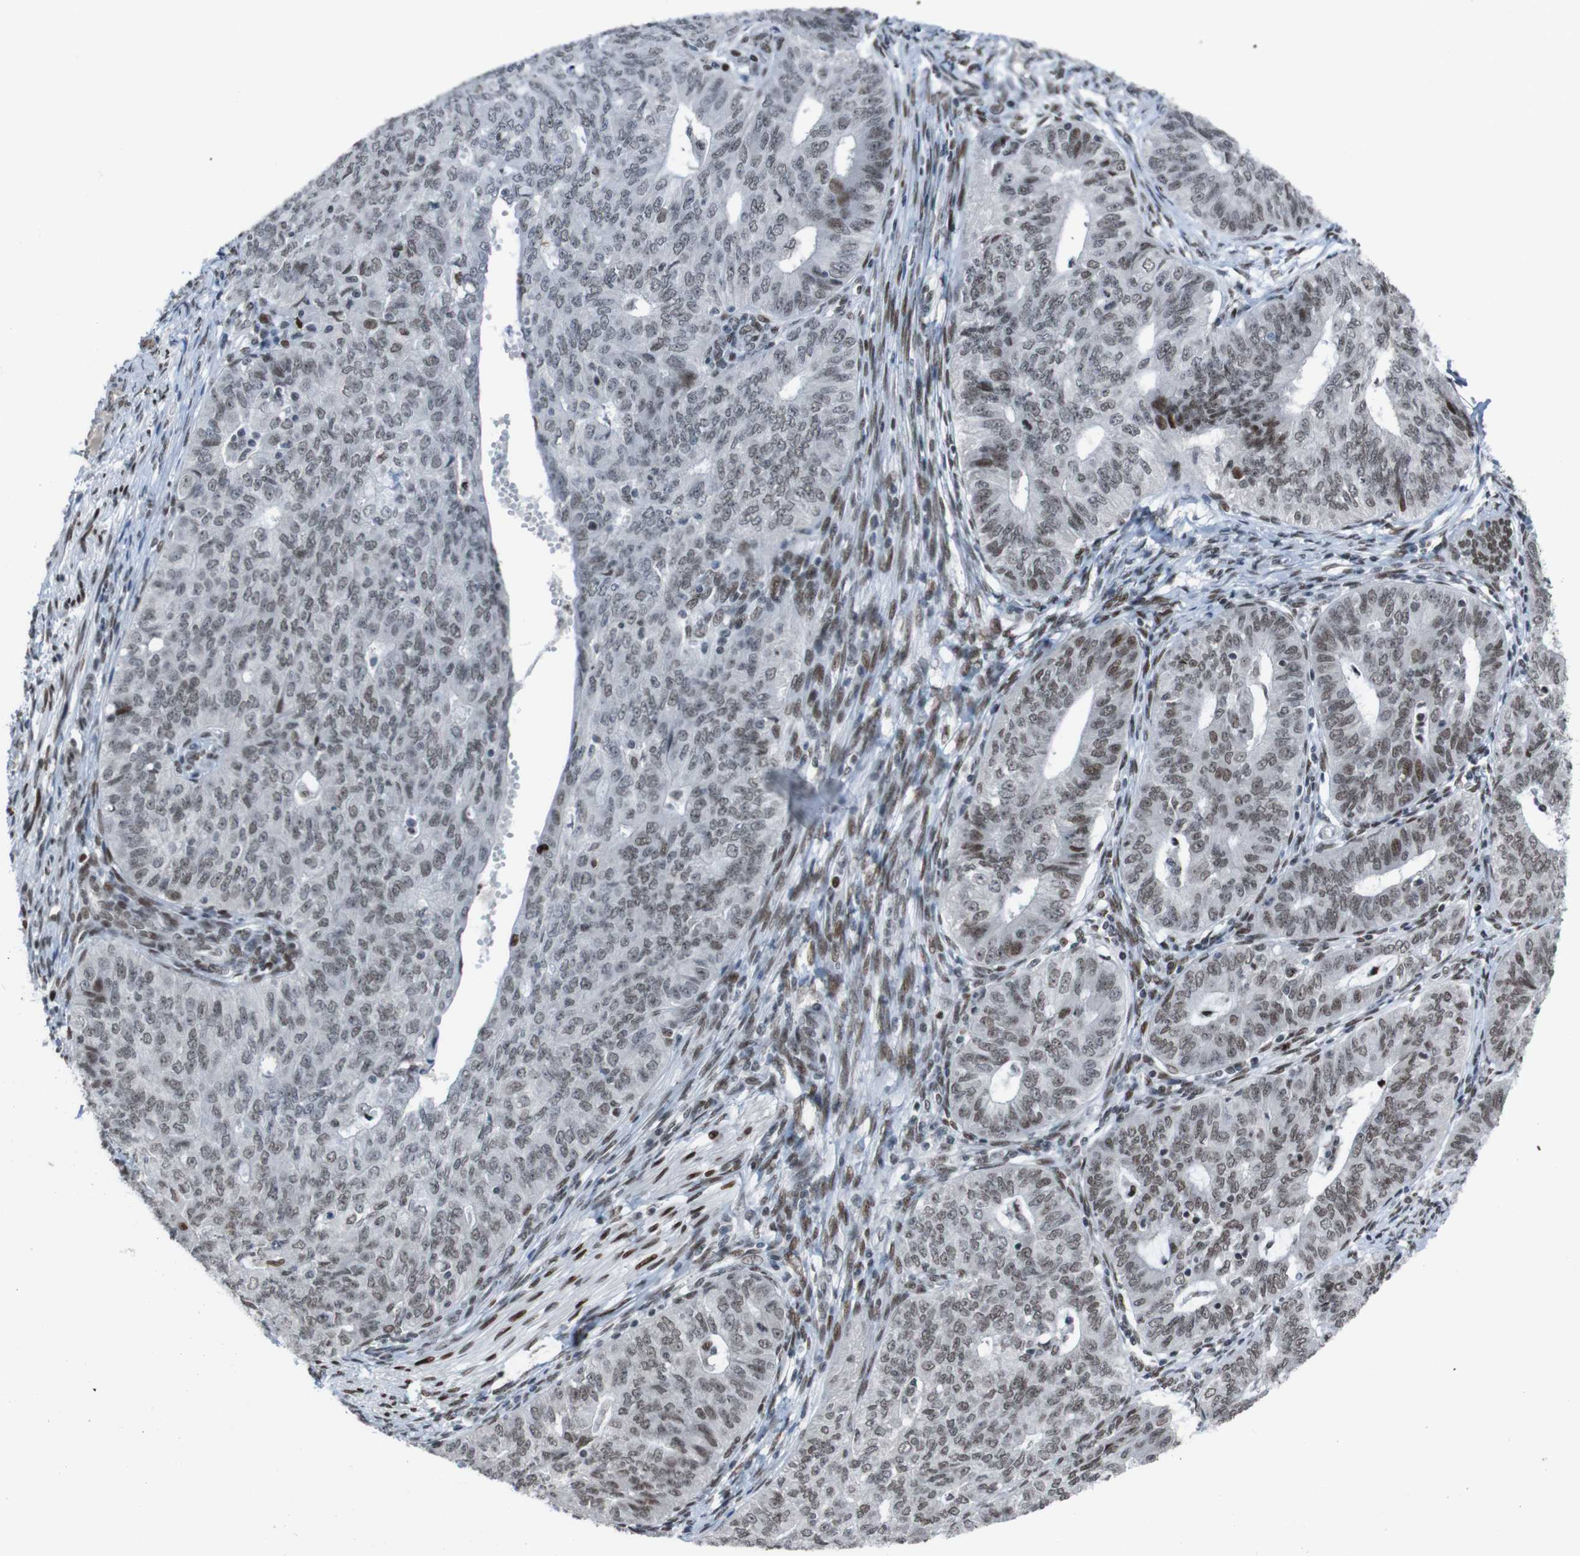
{"staining": {"intensity": "moderate", "quantity": ">75%", "location": "nuclear"}, "tissue": "endometrial cancer", "cell_type": "Tumor cells", "image_type": "cancer", "snomed": [{"axis": "morphology", "description": "Adenocarcinoma, NOS"}, {"axis": "topography", "description": "Endometrium"}], "caption": "An IHC histopathology image of tumor tissue is shown. Protein staining in brown shows moderate nuclear positivity in endometrial cancer within tumor cells.", "gene": "PHF2", "patient": {"sex": "female", "age": 32}}